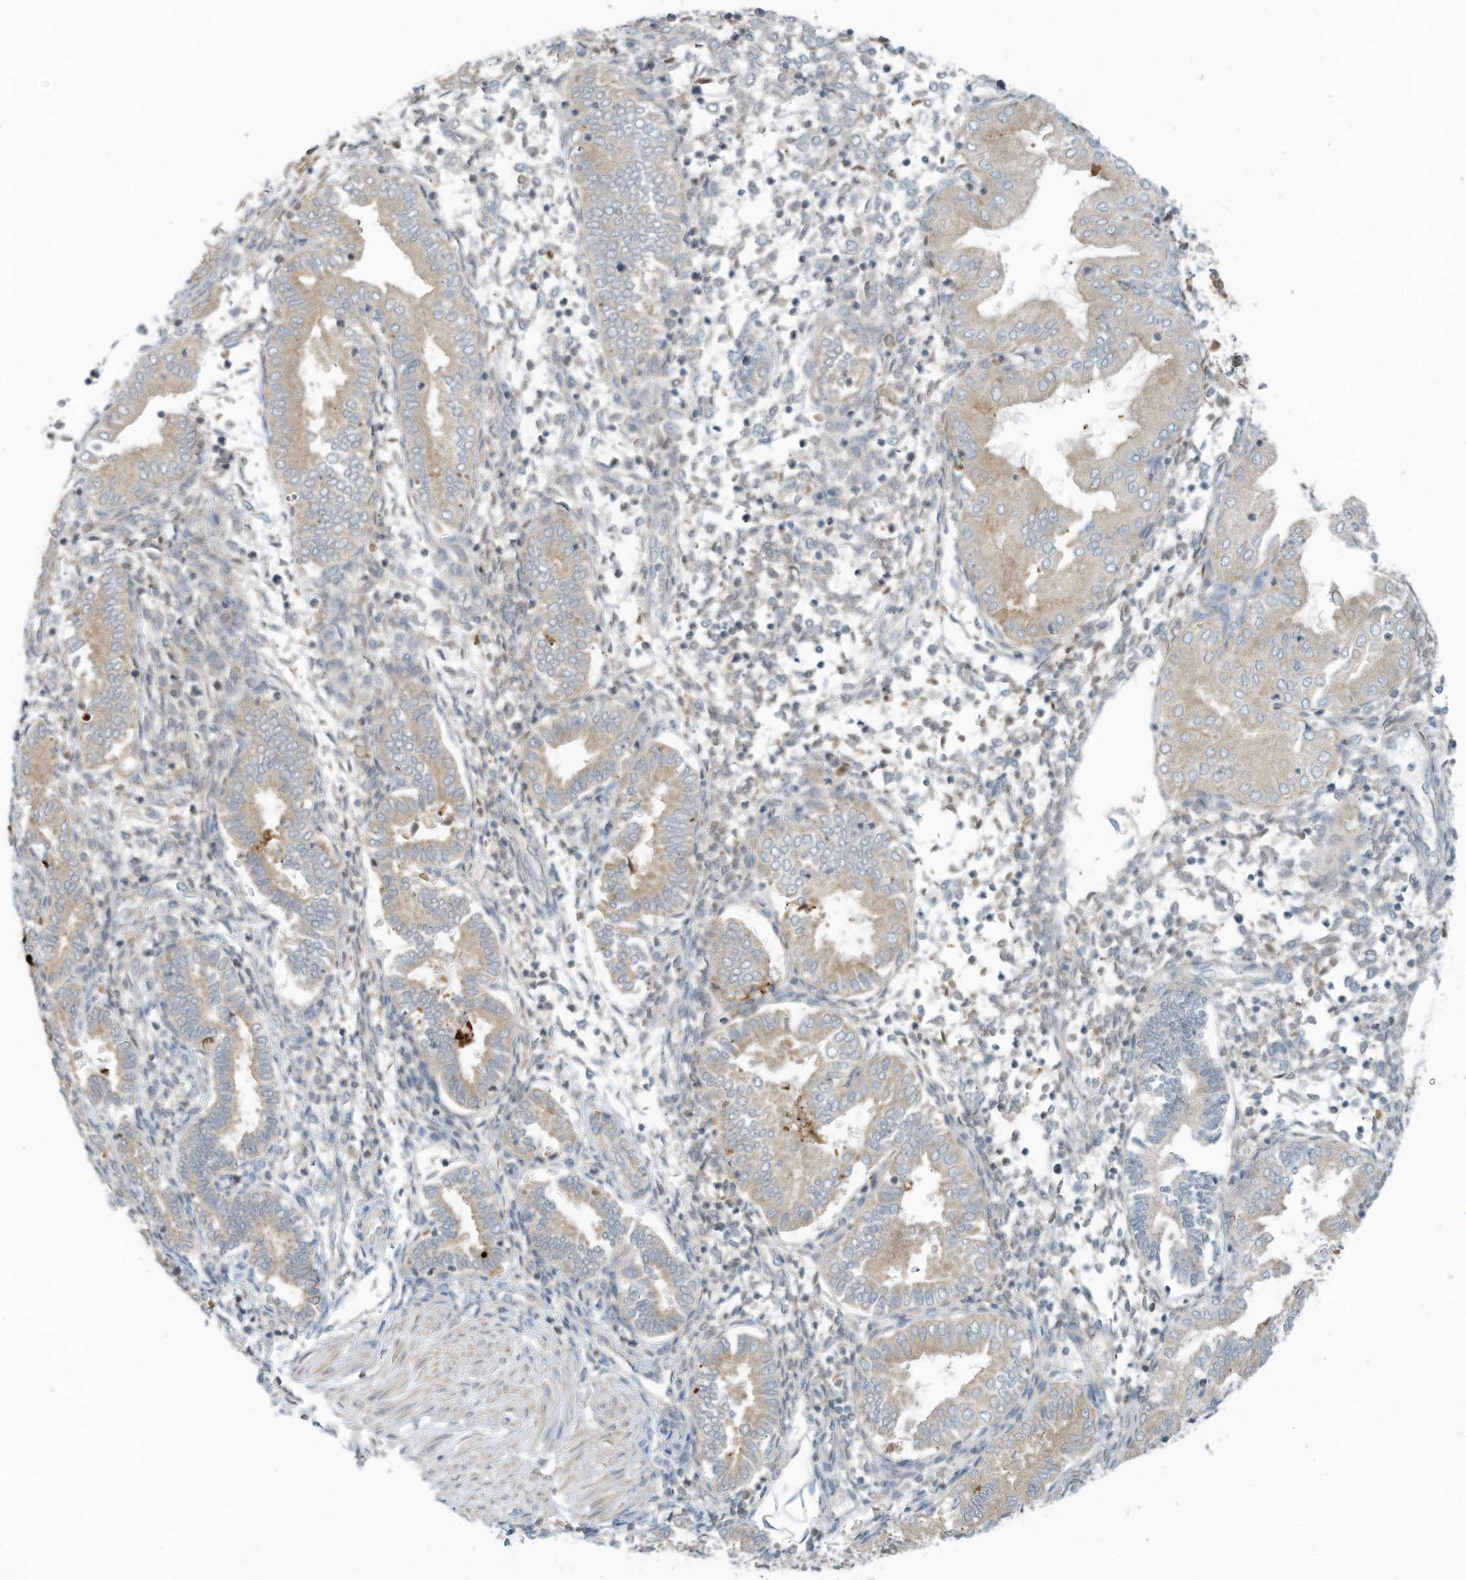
{"staining": {"intensity": "weak", "quantity": "<25%", "location": "cytoplasmic/membranous"}, "tissue": "endometrium", "cell_type": "Cells in endometrial stroma", "image_type": "normal", "snomed": [{"axis": "morphology", "description": "Normal tissue, NOS"}, {"axis": "topography", "description": "Endometrium"}], "caption": "Micrograph shows no significant protein staining in cells in endometrial stroma of normal endometrium. Brightfield microscopy of IHC stained with DAB (3,3'-diaminobenzidine) (brown) and hematoxylin (blue), captured at high magnification.", "gene": "SCGB1D2", "patient": {"sex": "female", "age": 53}}